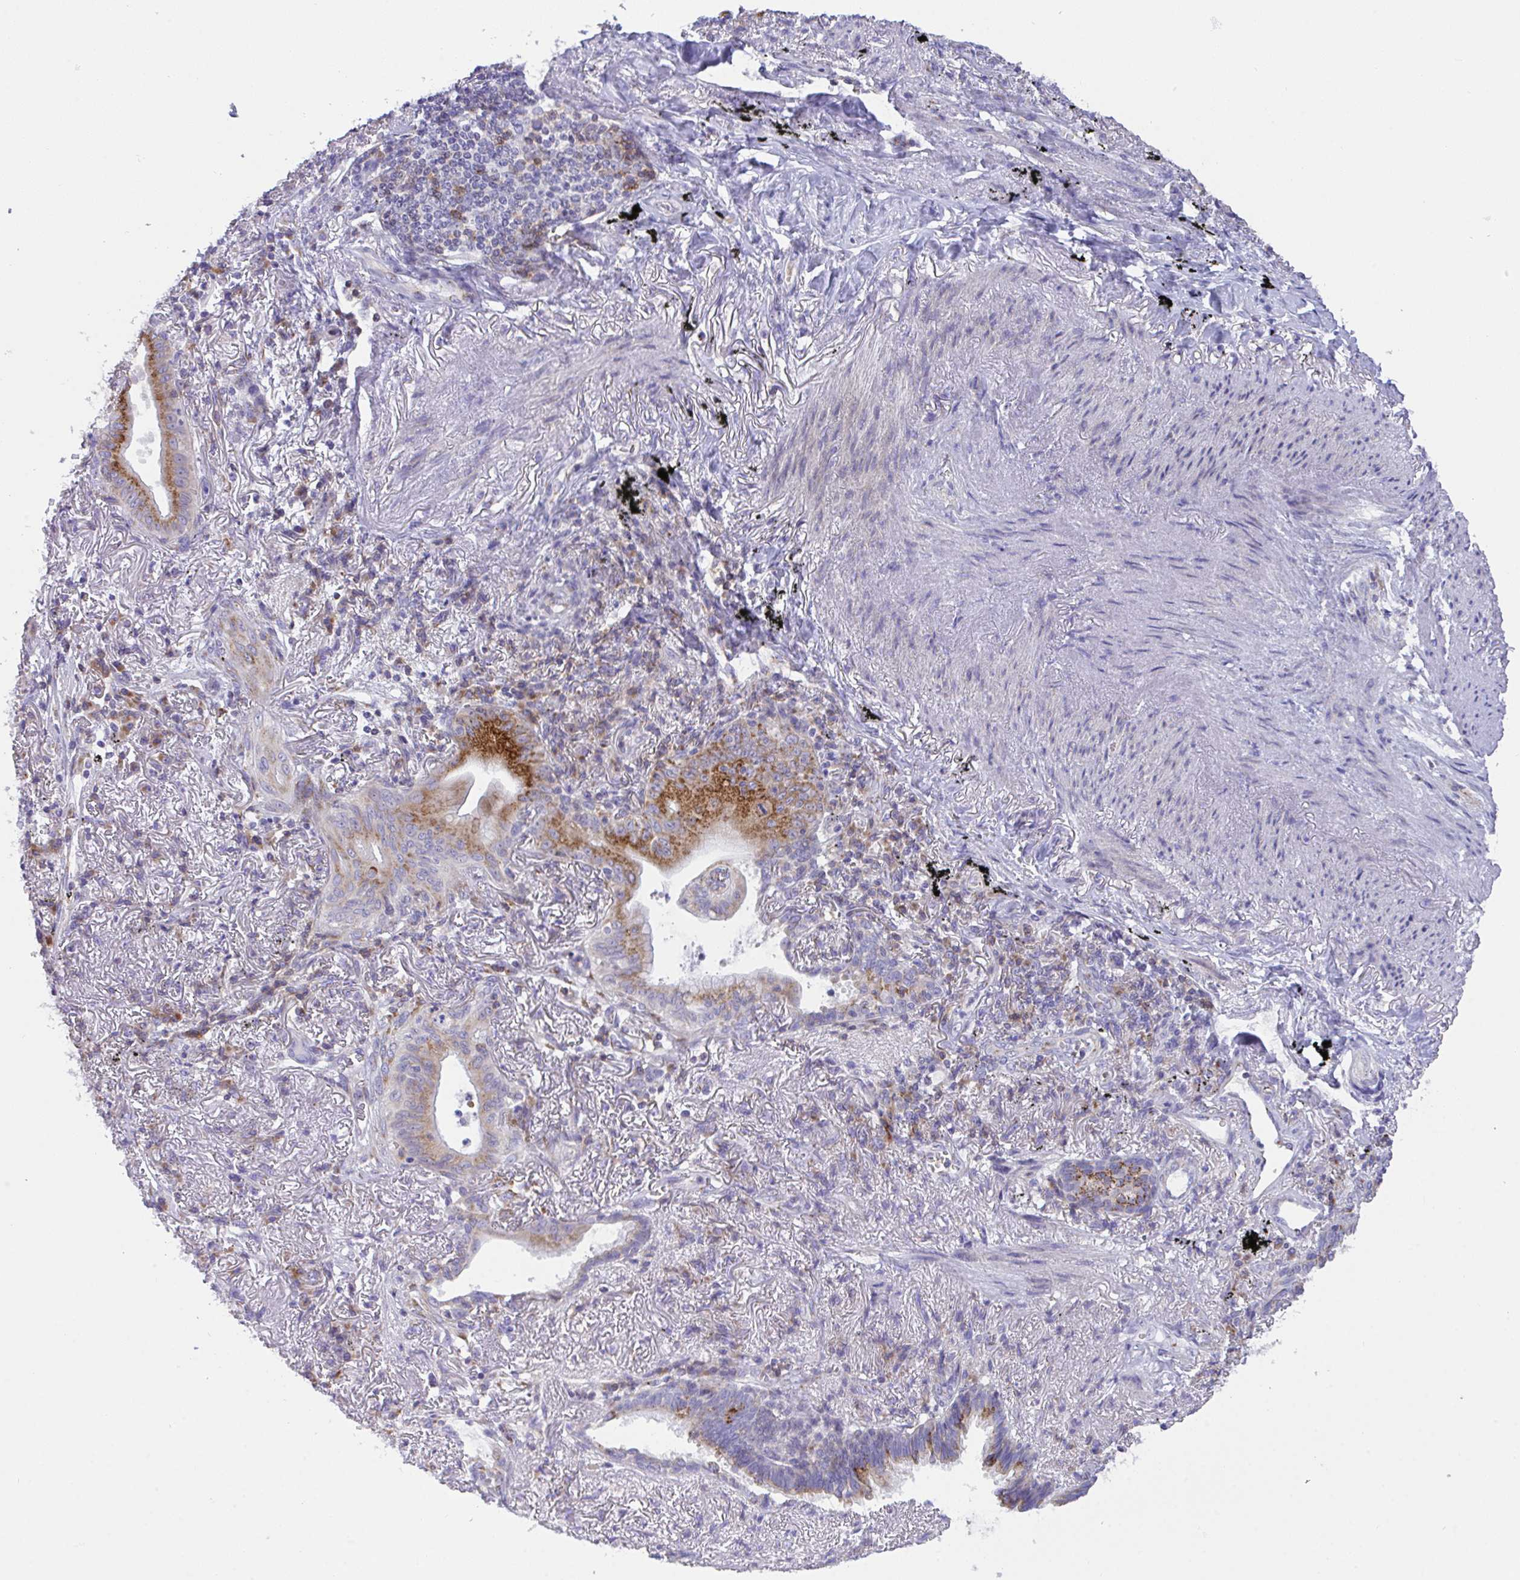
{"staining": {"intensity": "strong", "quantity": "<25%", "location": "cytoplasmic/membranous"}, "tissue": "lung cancer", "cell_type": "Tumor cells", "image_type": "cancer", "snomed": [{"axis": "morphology", "description": "Adenocarcinoma, NOS"}, {"axis": "topography", "description": "Lung"}], "caption": "Immunohistochemical staining of human lung cancer (adenocarcinoma) reveals medium levels of strong cytoplasmic/membranous expression in approximately <25% of tumor cells.", "gene": "MIA3", "patient": {"sex": "male", "age": 77}}